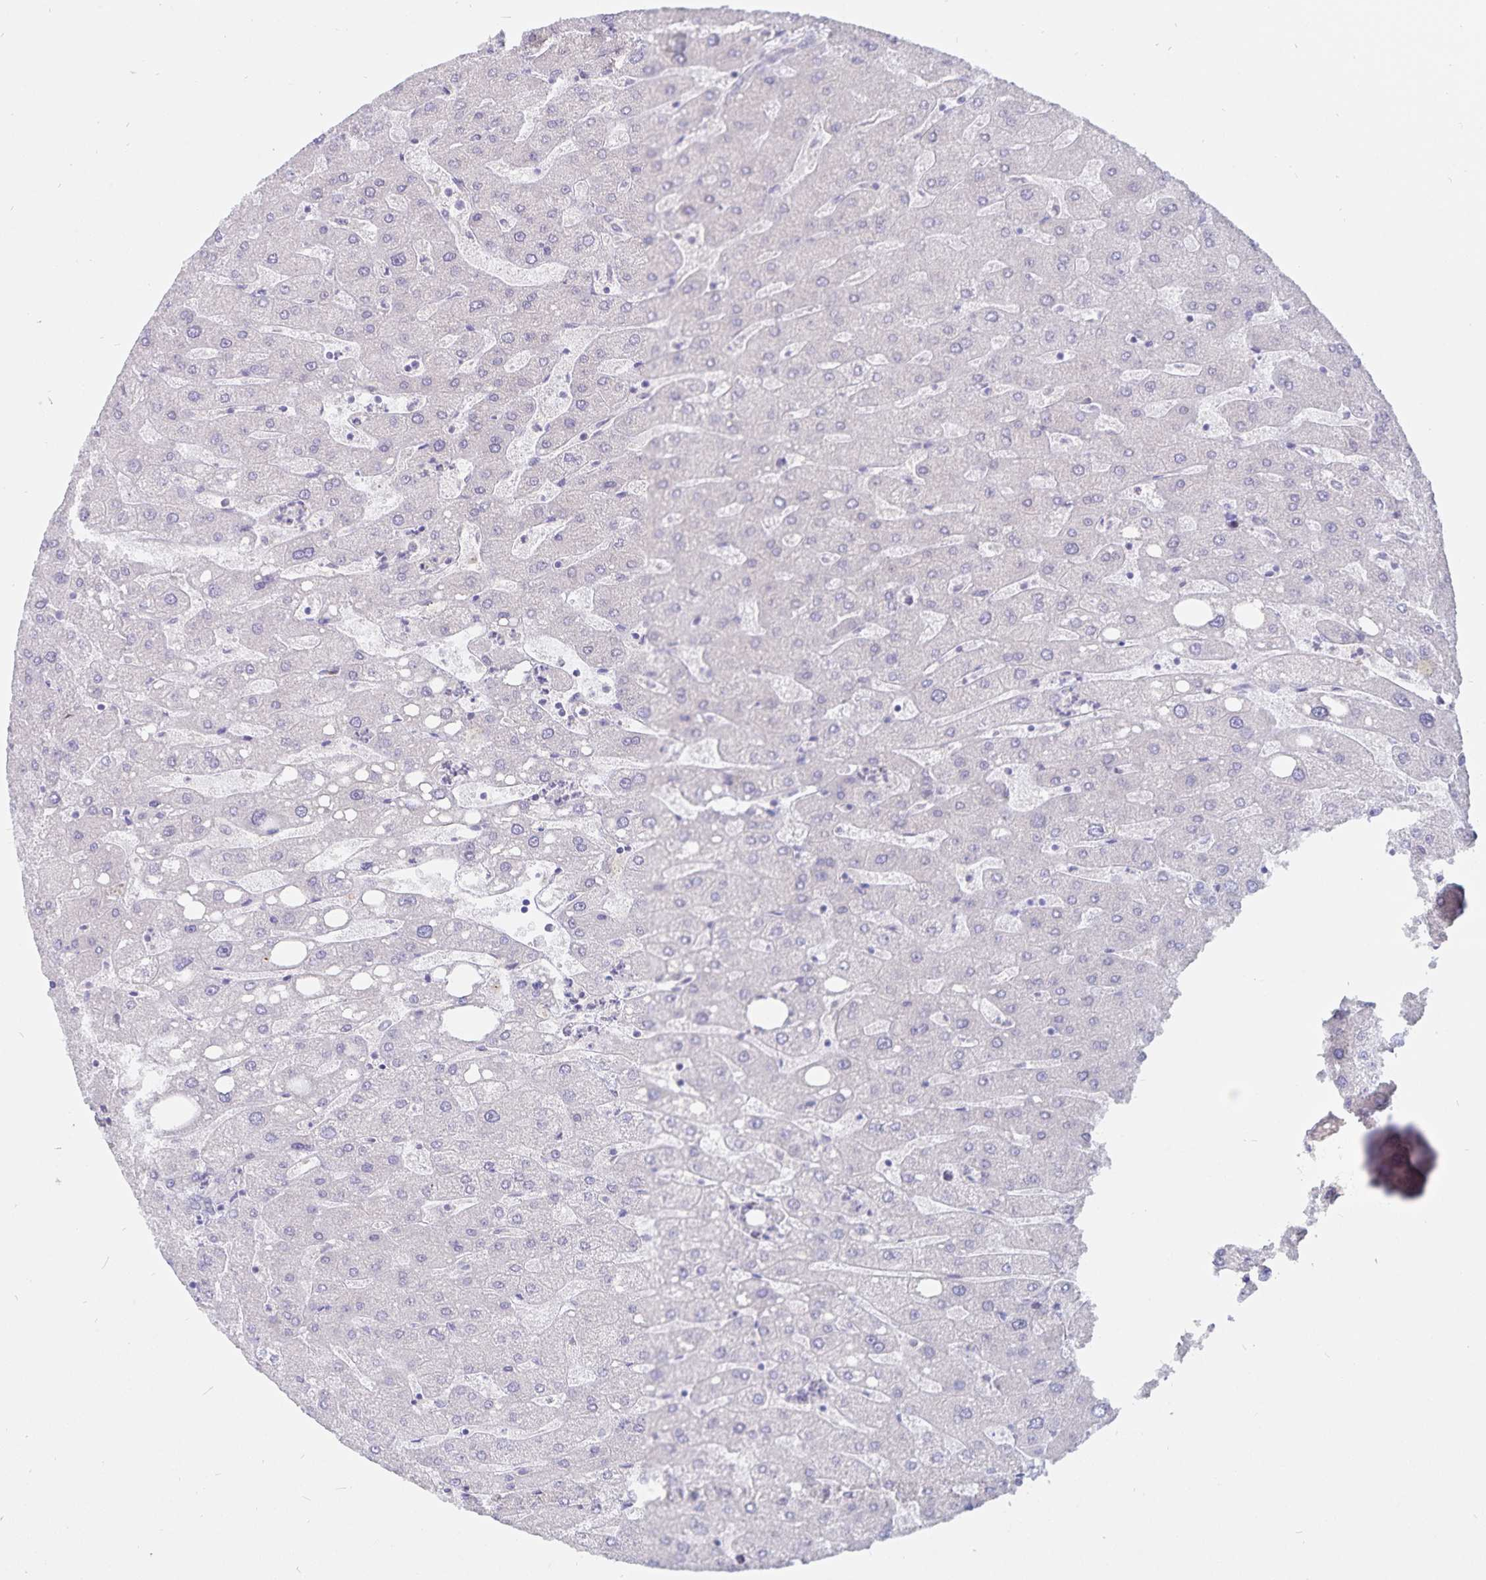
{"staining": {"intensity": "negative", "quantity": "none", "location": "none"}, "tissue": "liver", "cell_type": "Cholangiocytes", "image_type": "normal", "snomed": [{"axis": "morphology", "description": "Normal tissue, NOS"}, {"axis": "topography", "description": "Liver"}], "caption": "This is a image of IHC staining of normal liver, which shows no expression in cholangiocytes.", "gene": "ATP2A2", "patient": {"sex": "male", "age": 67}}